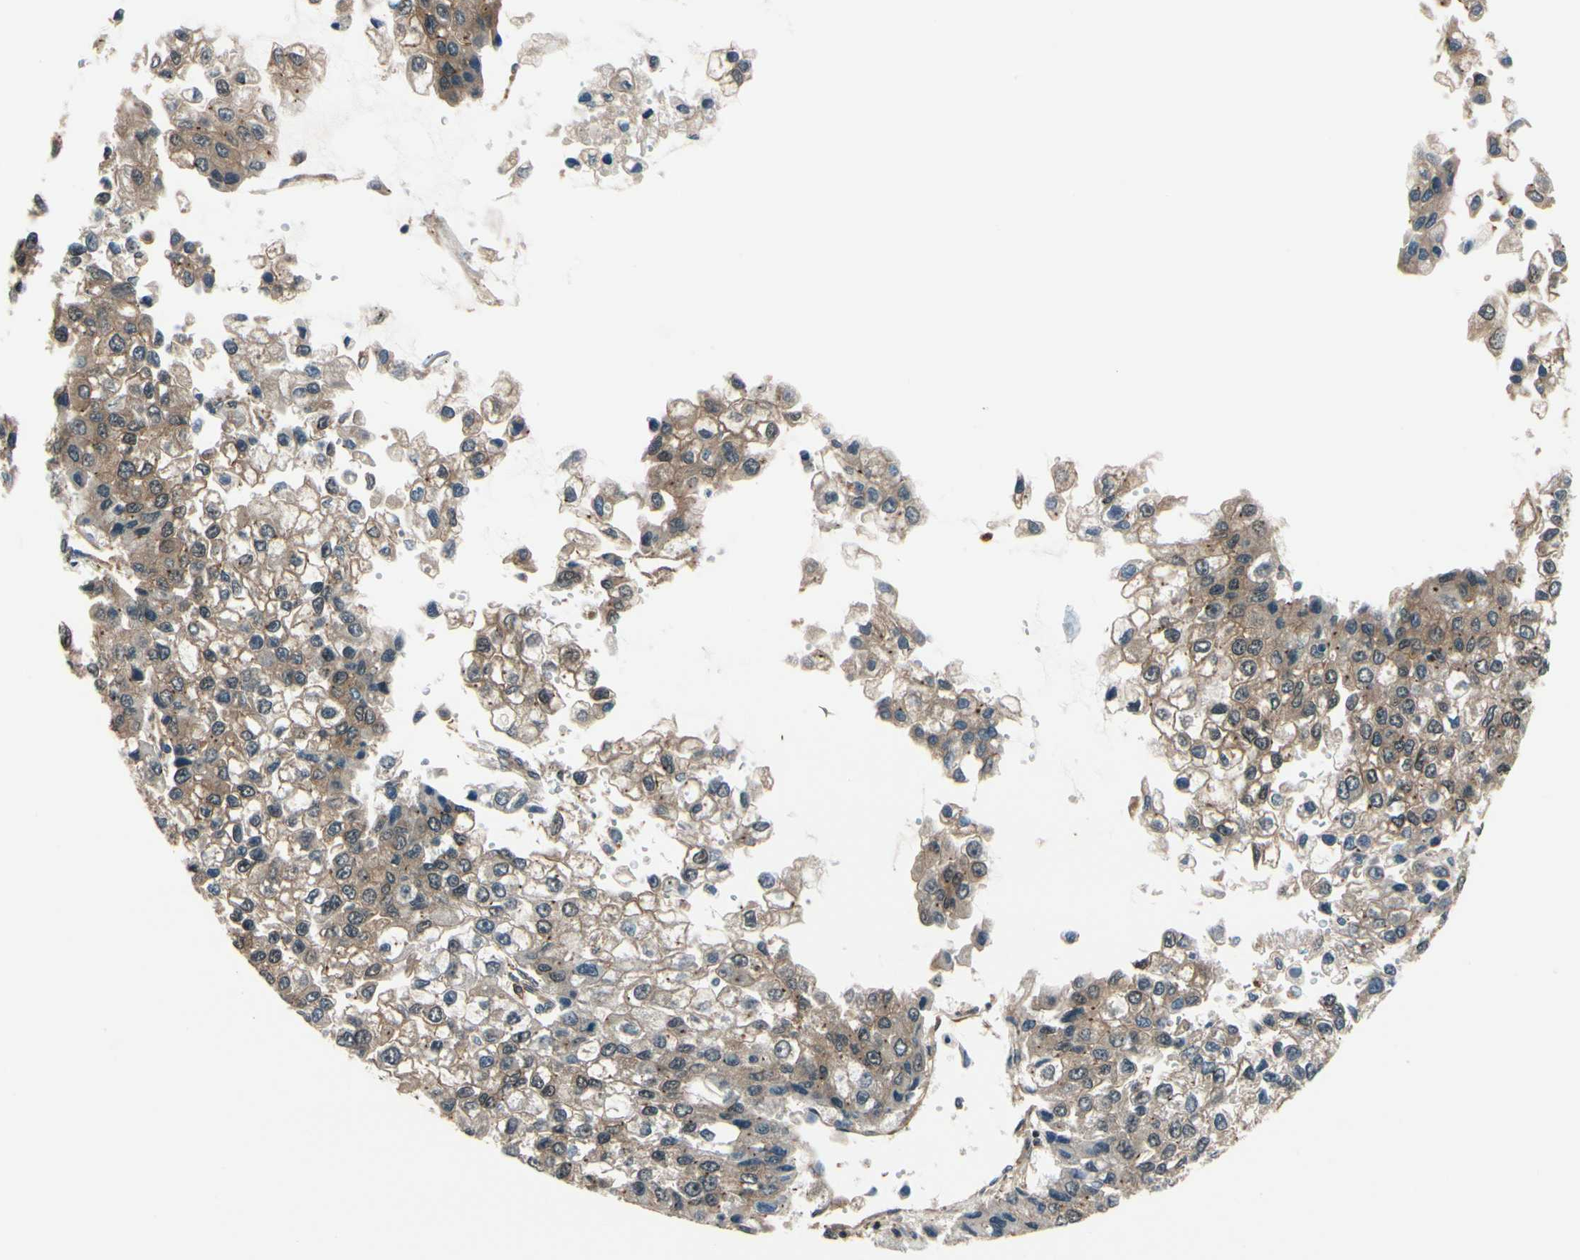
{"staining": {"intensity": "weak", "quantity": "25%-75%", "location": "cytoplasmic/membranous,nuclear"}, "tissue": "liver cancer", "cell_type": "Tumor cells", "image_type": "cancer", "snomed": [{"axis": "morphology", "description": "Carcinoma, Hepatocellular, NOS"}, {"axis": "topography", "description": "Liver"}], "caption": "Tumor cells demonstrate weak cytoplasmic/membranous and nuclear positivity in about 25%-75% of cells in hepatocellular carcinoma (liver).", "gene": "EPS15", "patient": {"sex": "female", "age": 66}}